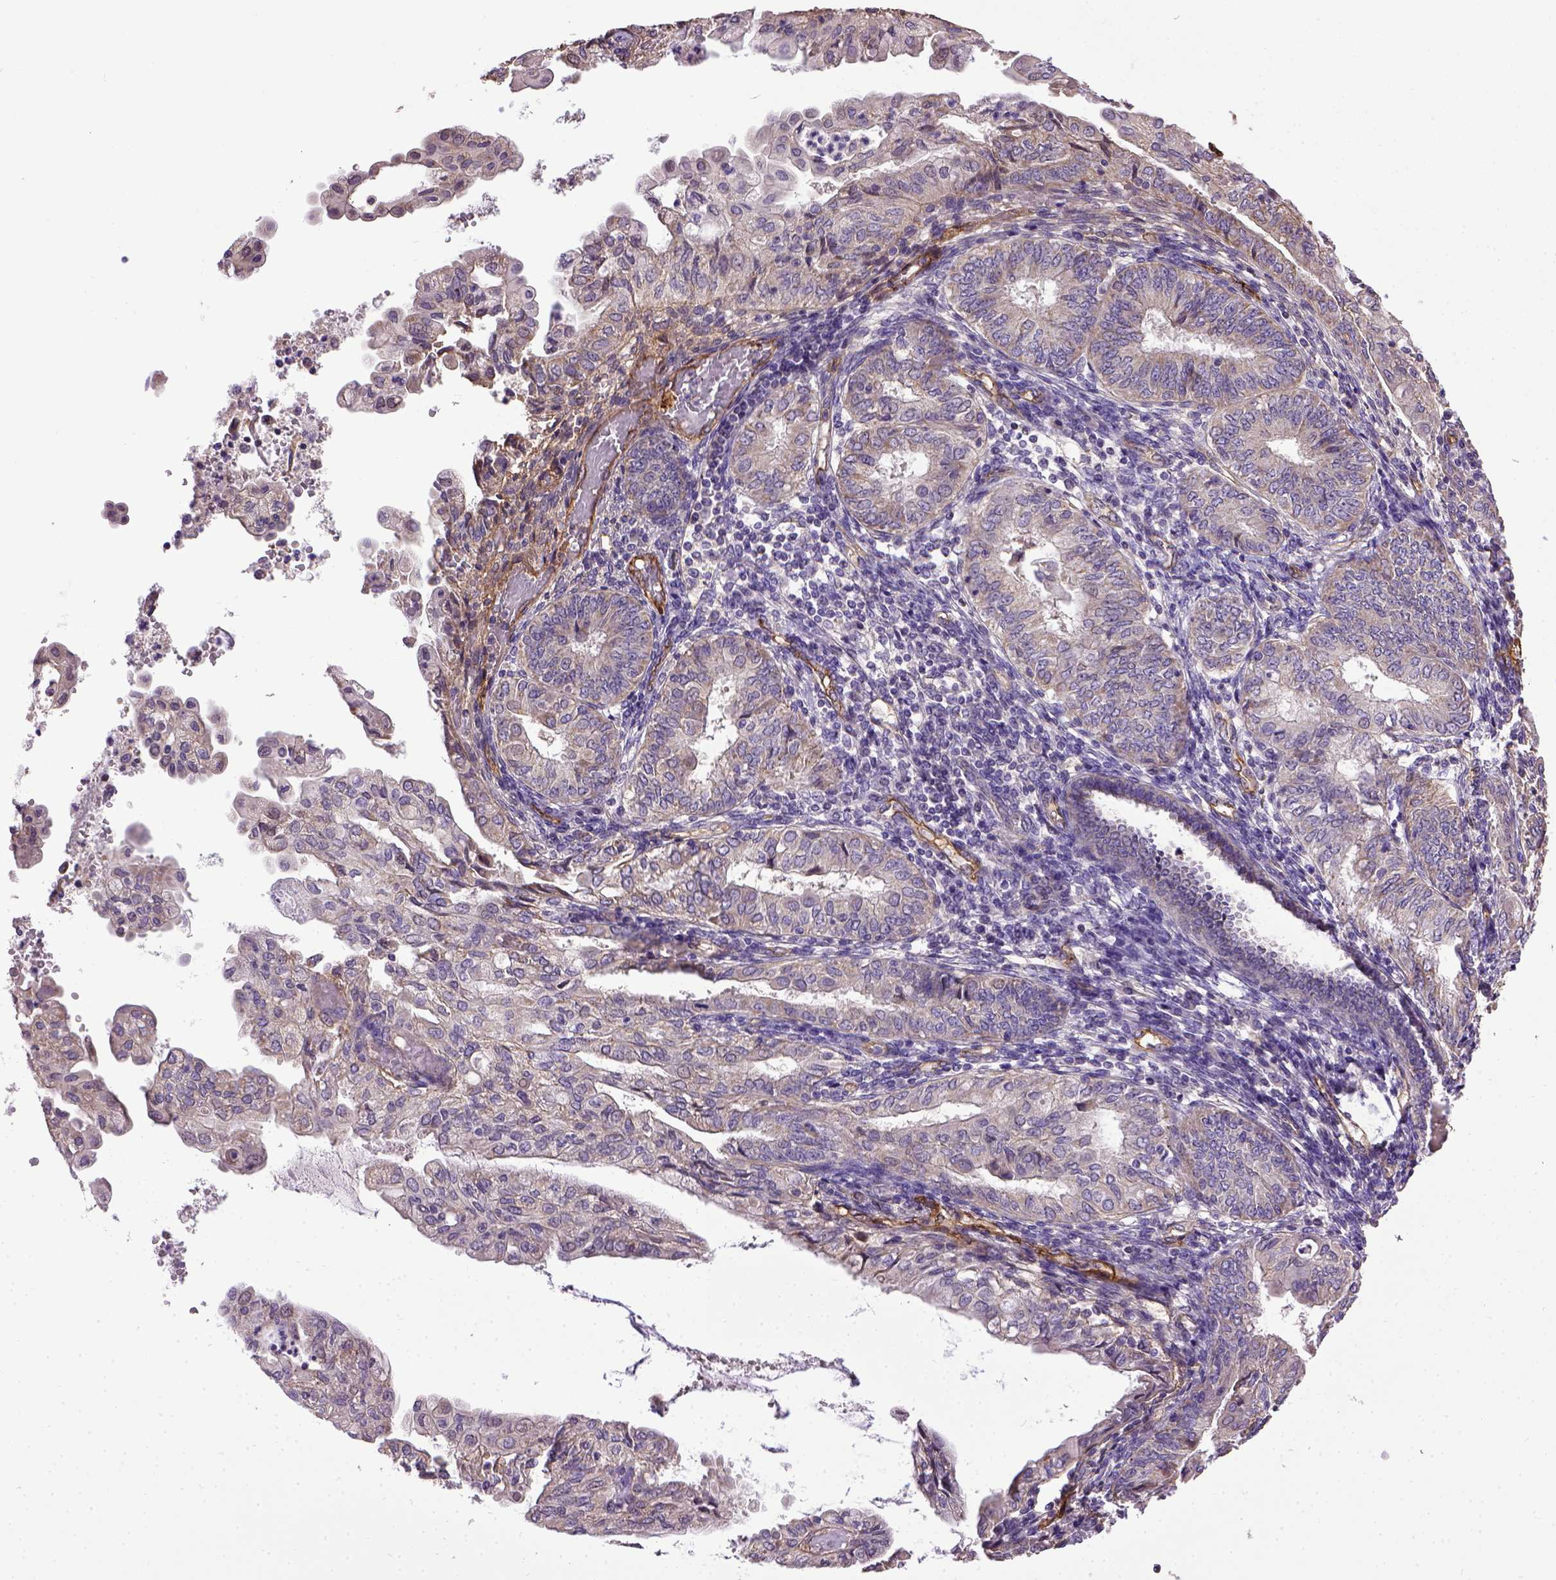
{"staining": {"intensity": "negative", "quantity": "none", "location": "none"}, "tissue": "endometrial cancer", "cell_type": "Tumor cells", "image_type": "cancer", "snomed": [{"axis": "morphology", "description": "Adenocarcinoma, NOS"}, {"axis": "topography", "description": "Endometrium"}], "caption": "DAB immunohistochemical staining of human endometrial cancer displays no significant positivity in tumor cells.", "gene": "ENG", "patient": {"sex": "female", "age": 68}}